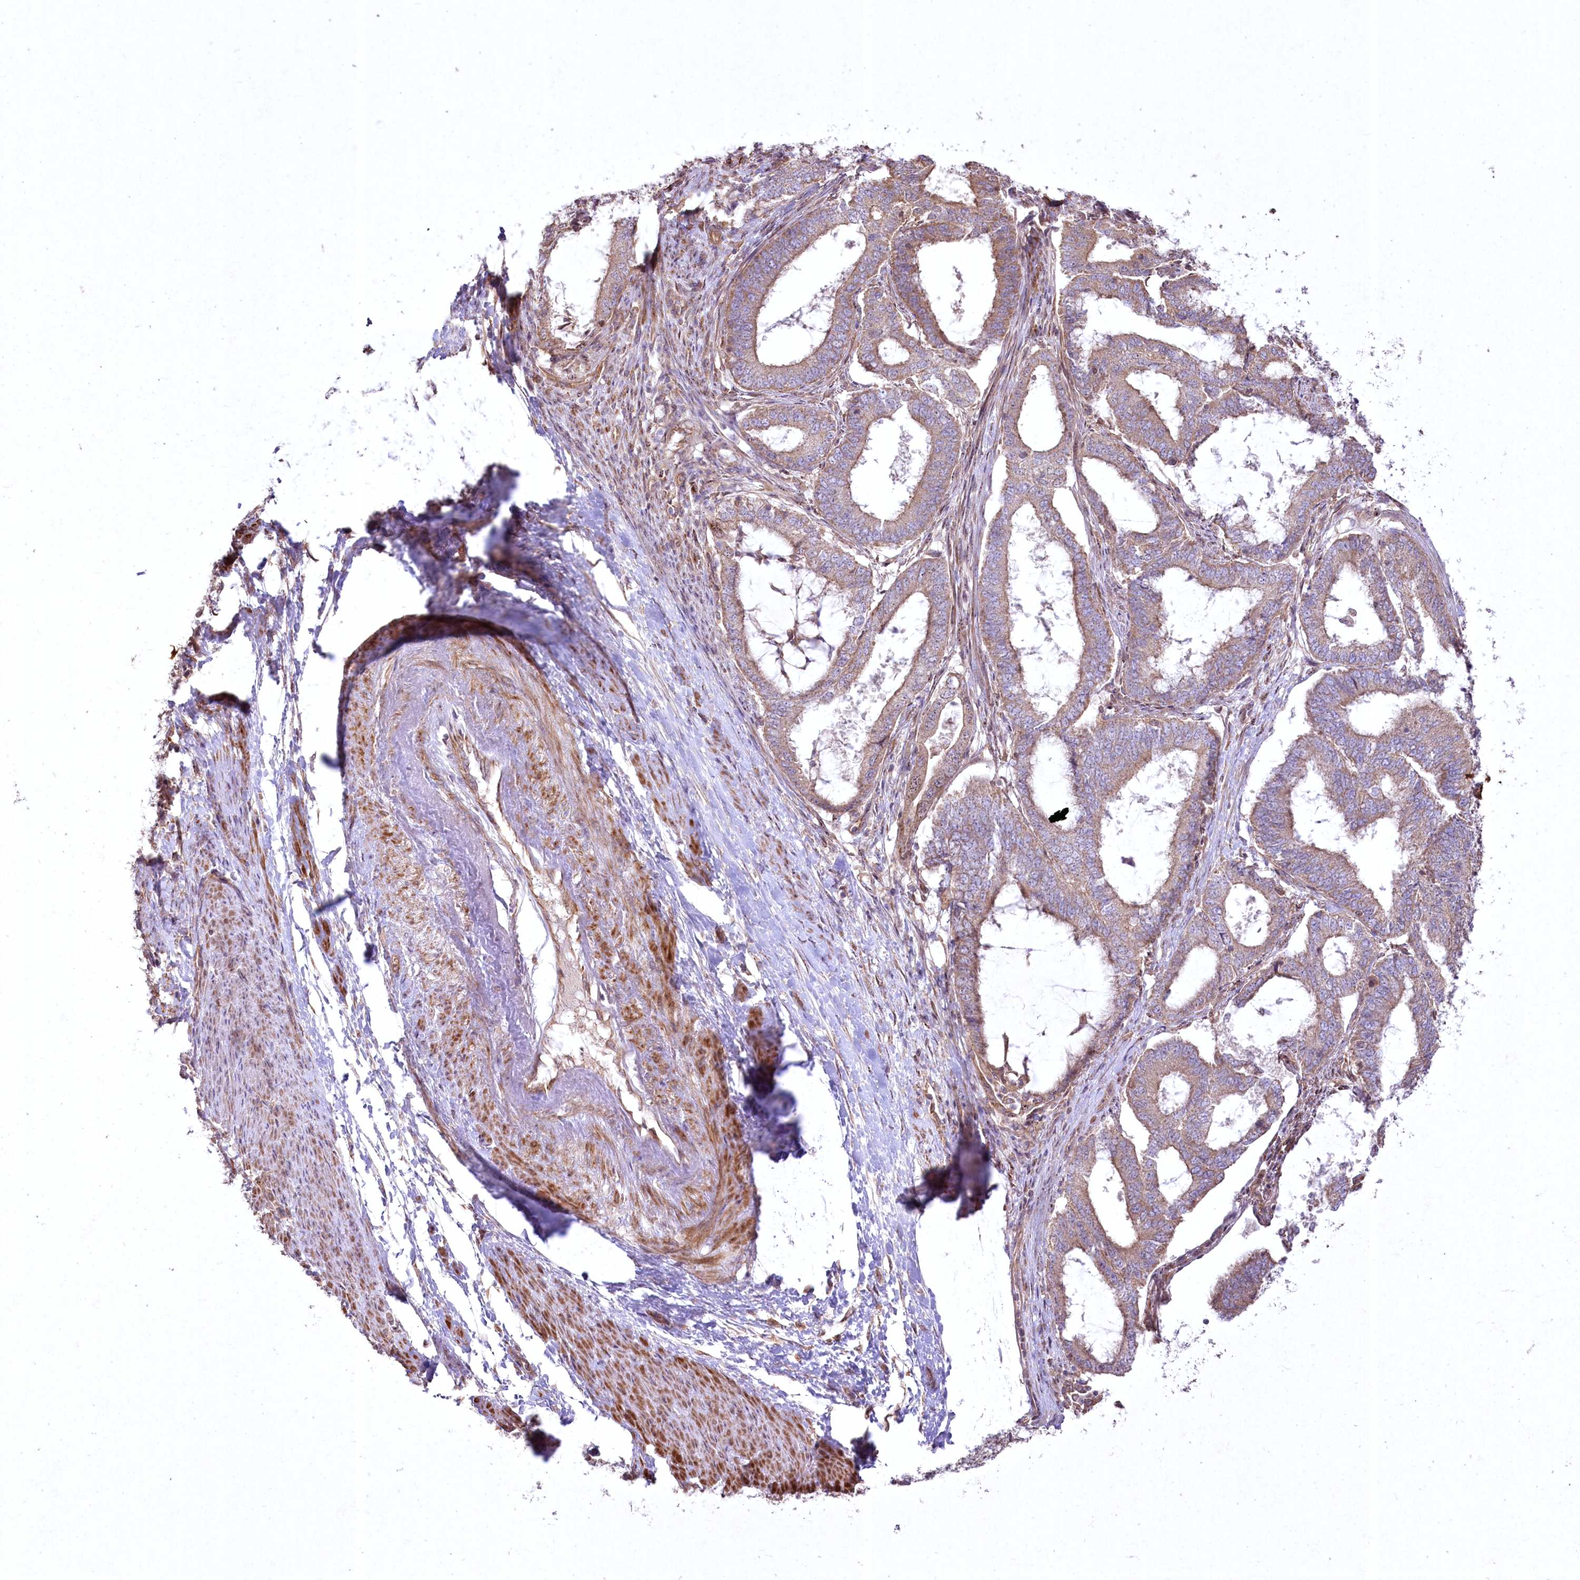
{"staining": {"intensity": "moderate", "quantity": ">75%", "location": "cytoplasmic/membranous"}, "tissue": "endometrial cancer", "cell_type": "Tumor cells", "image_type": "cancer", "snomed": [{"axis": "morphology", "description": "Adenocarcinoma, NOS"}, {"axis": "topography", "description": "Endometrium"}], "caption": "This micrograph demonstrates immunohistochemistry staining of endometrial cancer, with medium moderate cytoplasmic/membranous staining in about >75% of tumor cells.", "gene": "SH3TC1", "patient": {"sex": "female", "age": 51}}